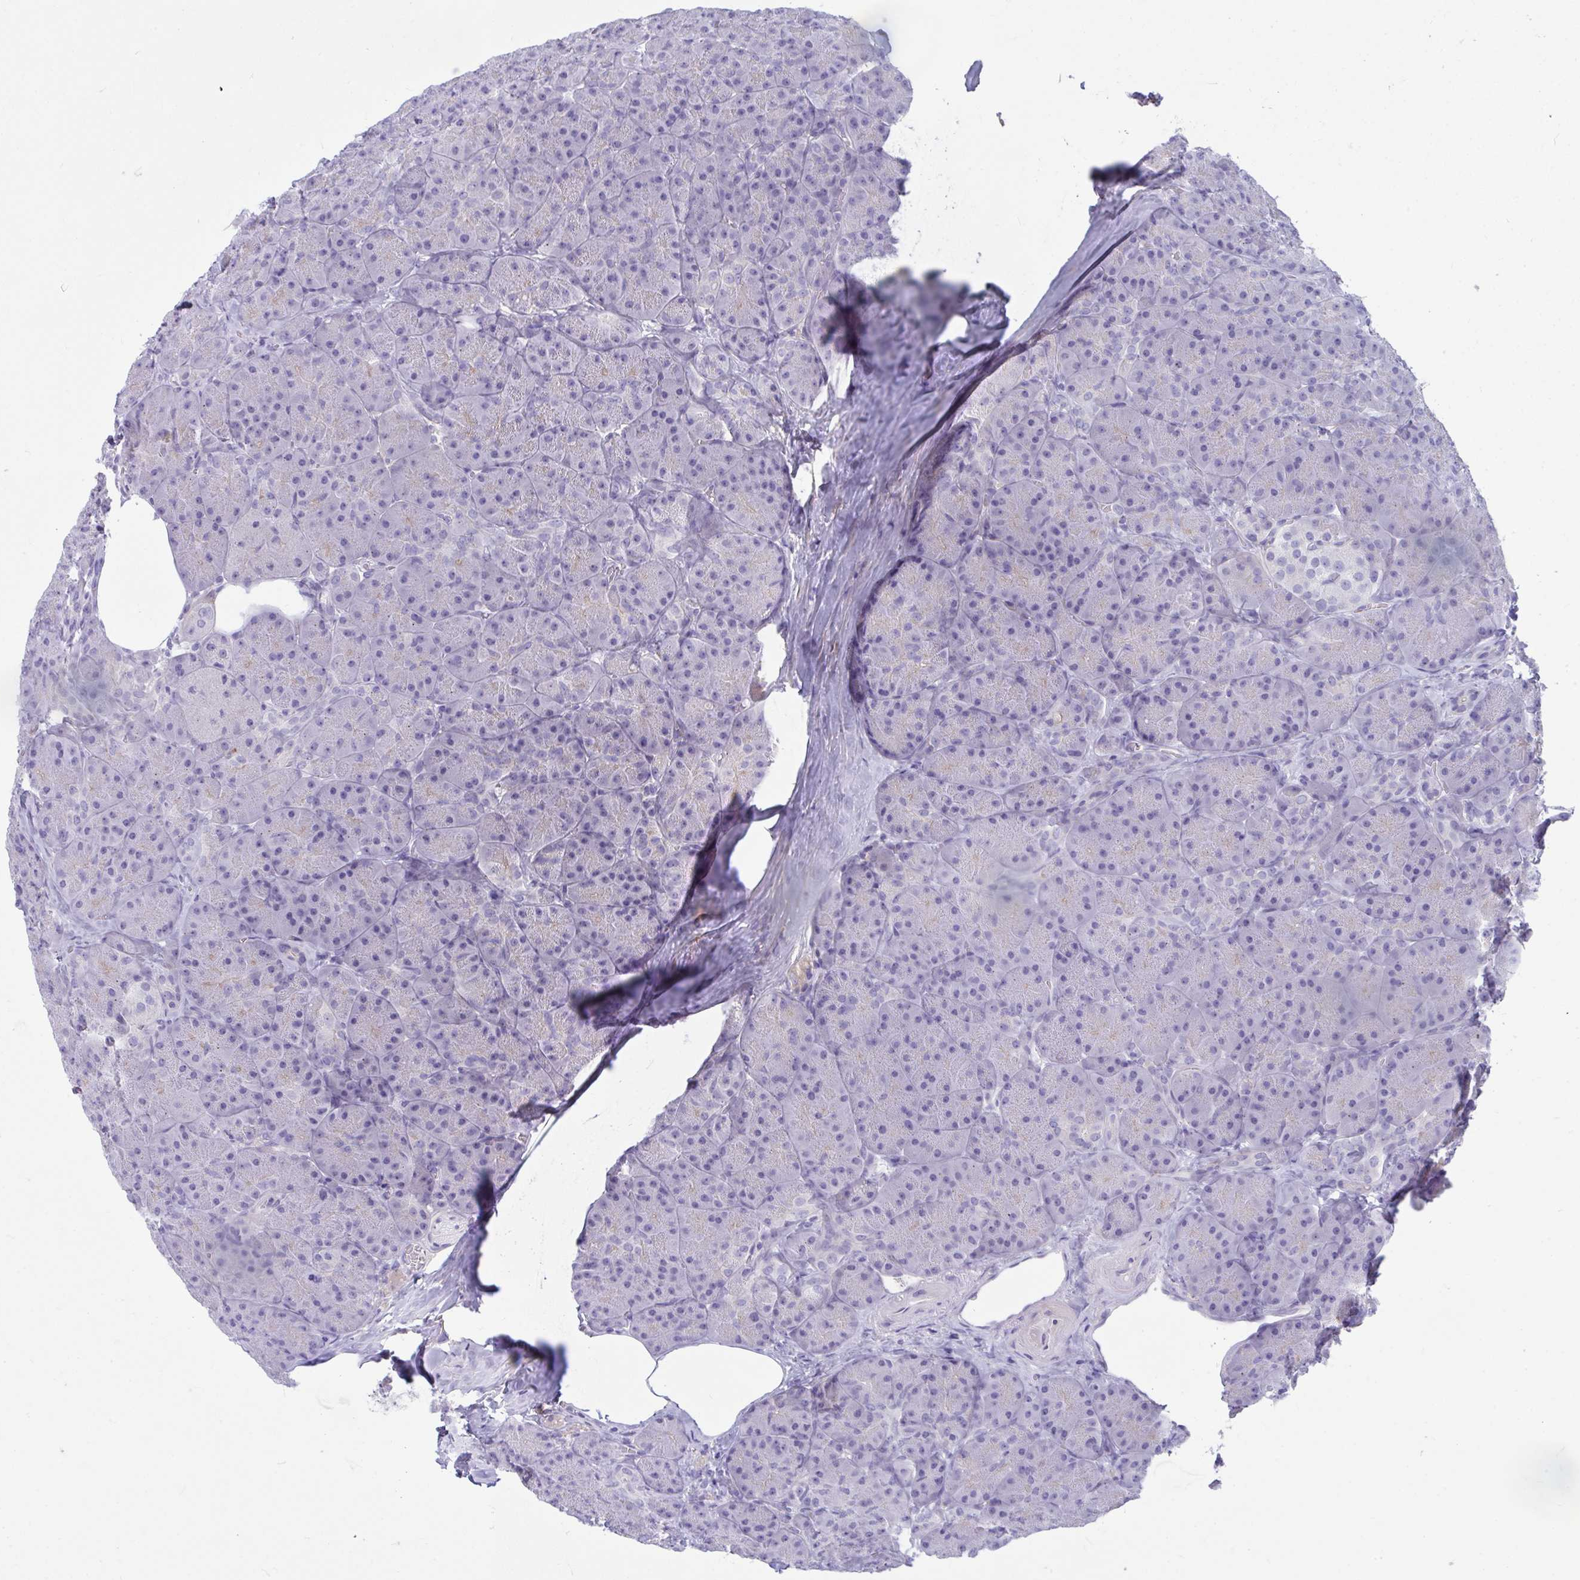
{"staining": {"intensity": "negative", "quantity": "none", "location": "none"}, "tissue": "pancreas", "cell_type": "Exocrine glandular cells", "image_type": "normal", "snomed": [{"axis": "morphology", "description": "Normal tissue, NOS"}, {"axis": "topography", "description": "Pancreas"}], "caption": "DAB (3,3'-diaminobenzidine) immunohistochemical staining of normal pancreas displays no significant positivity in exocrine glandular cells.", "gene": "PIGZ", "patient": {"sex": "male", "age": 57}}